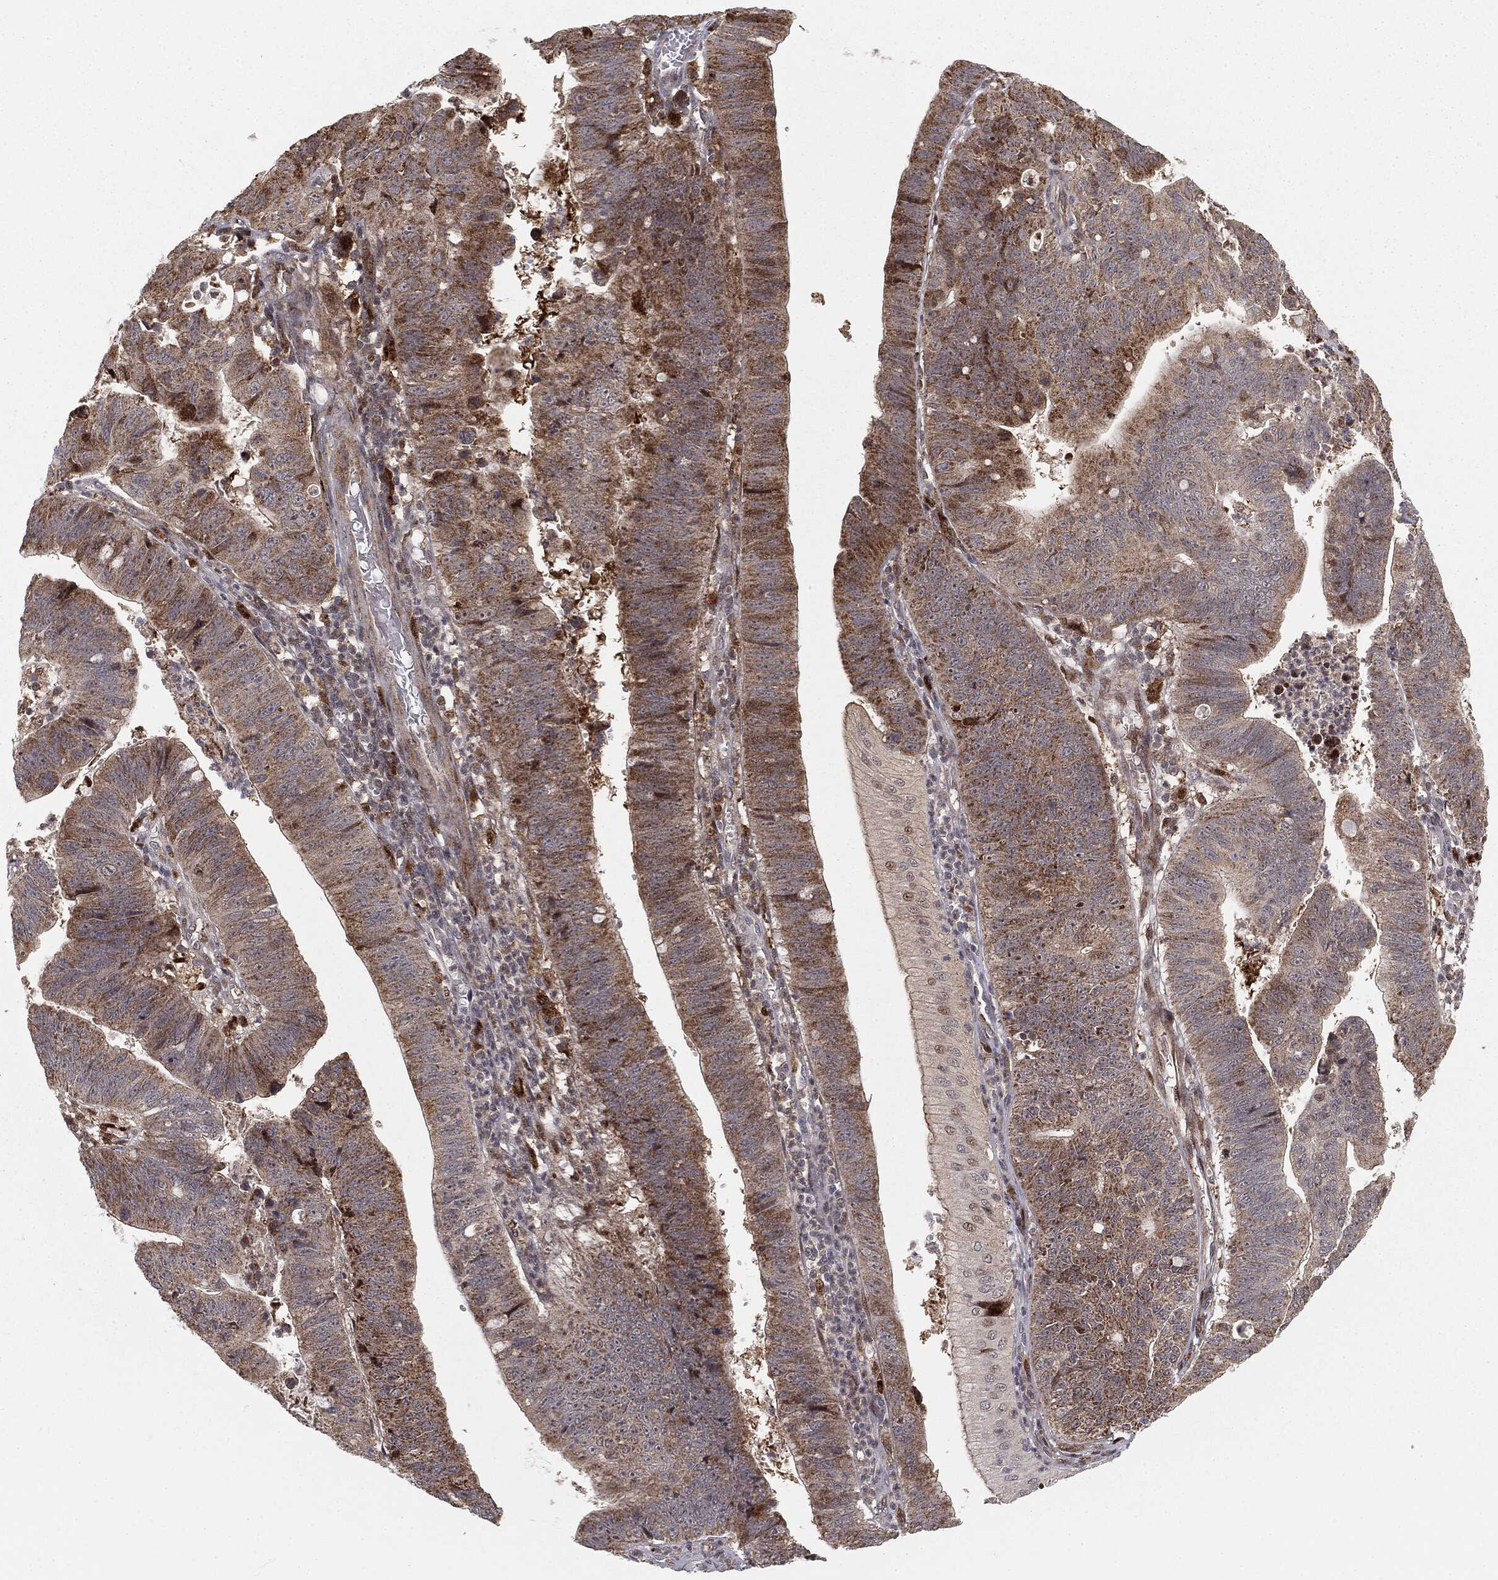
{"staining": {"intensity": "moderate", "quantity": "25%-75%", "location": "cytoplasmic/membranous"}, "tissue": "stomach cancer", "cell_type": "Tumor cells", "image_type": "cancer", "snomed": [{"axis": "morphology", "description": "Adenocarcinoma, NOS"}, {"axis": "topography", "description": "Stomach"}], "caption": "Tumor cells reveal medium levels of moderate cytoplasmic/membranous expression in about 25%-75% of cells in stomach cancer (adenocarcinoma).", "gene": "PTEN", "patient": {"sex": "male", "age": 59}}